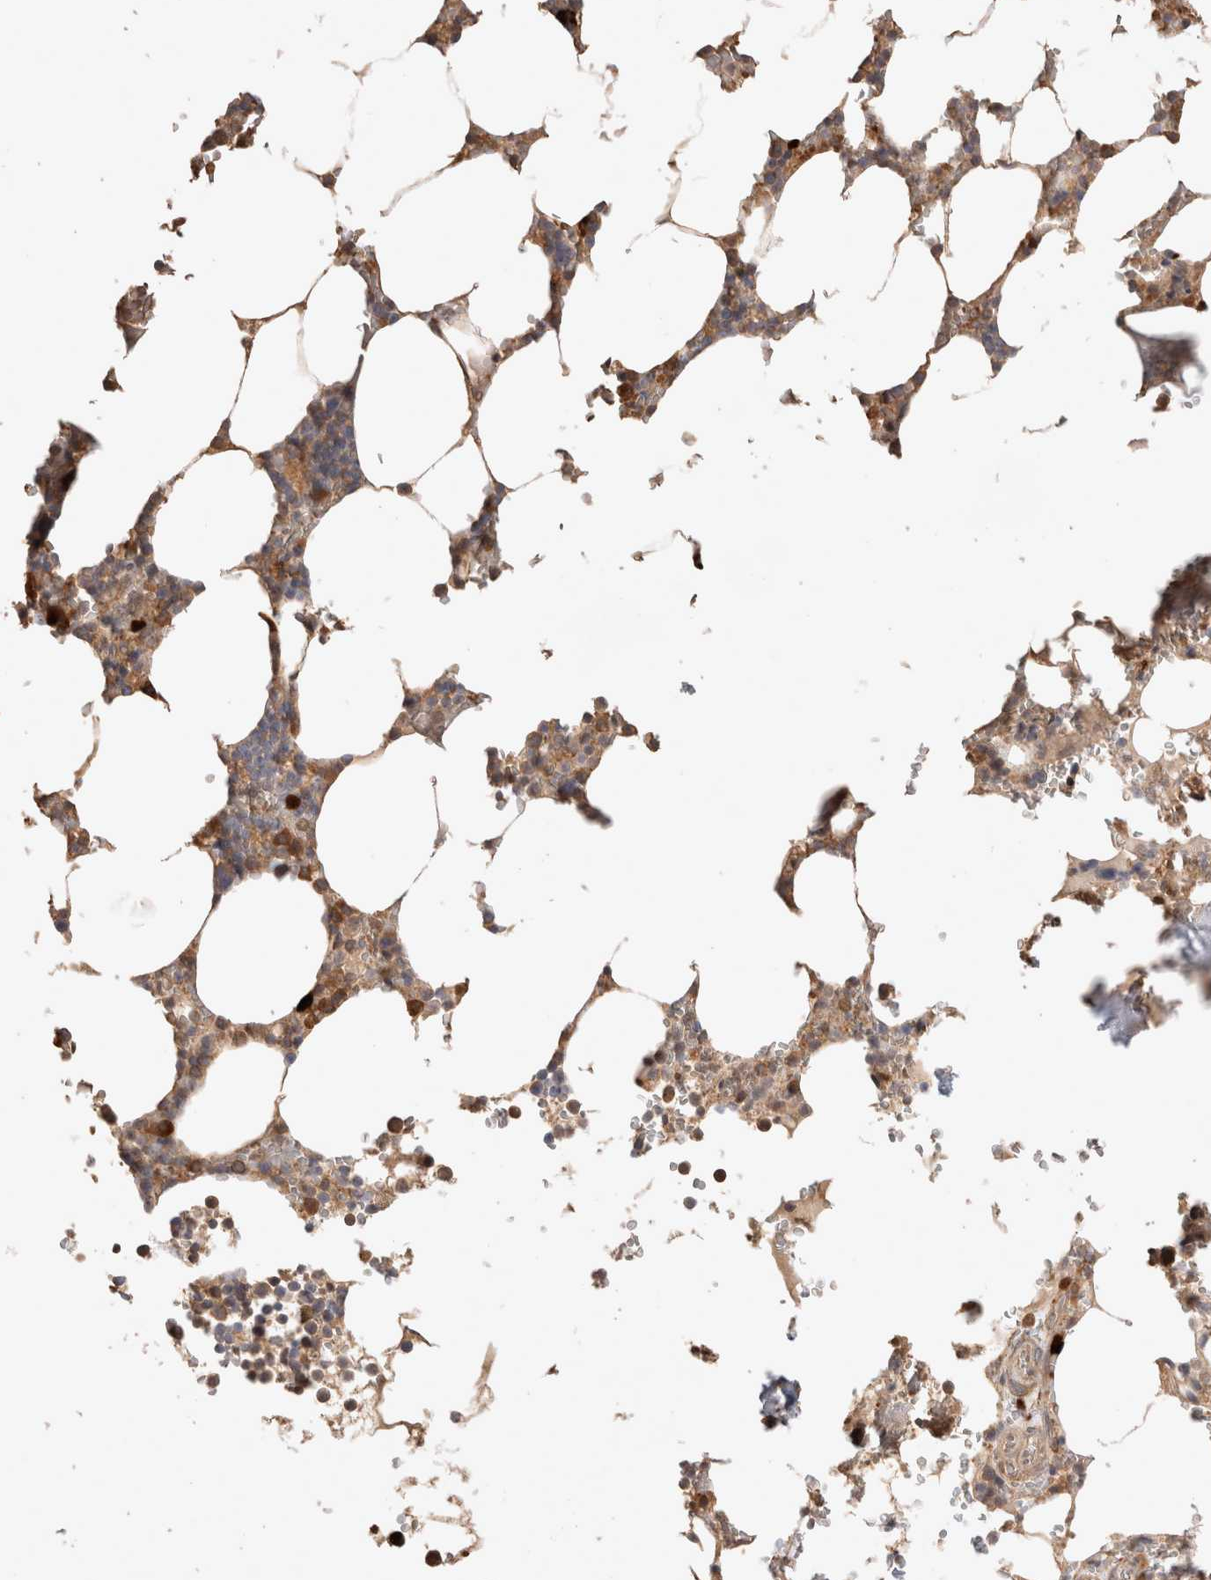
{"staining": {"intensity": "strong", "quantity": "<25%", "location": "cytoplasmic/membranous"}, "tissue": "bone marrow", "cell_type": "Hematopoietic cells", "image_type": "normal", "snomed": [{"axis": "morphology", "description": "Normal tissue, NOS"}, {"axis": "topography", "description": "Bone marrow"}], "caption": "A micrograph showing strong cytoplasmic/membranous positivity in approximately <25% of hematopoietic cells in unremarkable bone marrow, as visualized by brown immunohistochemical staining.", "gene": "HROB", "patient": {"sex": "male", "age": 70}}